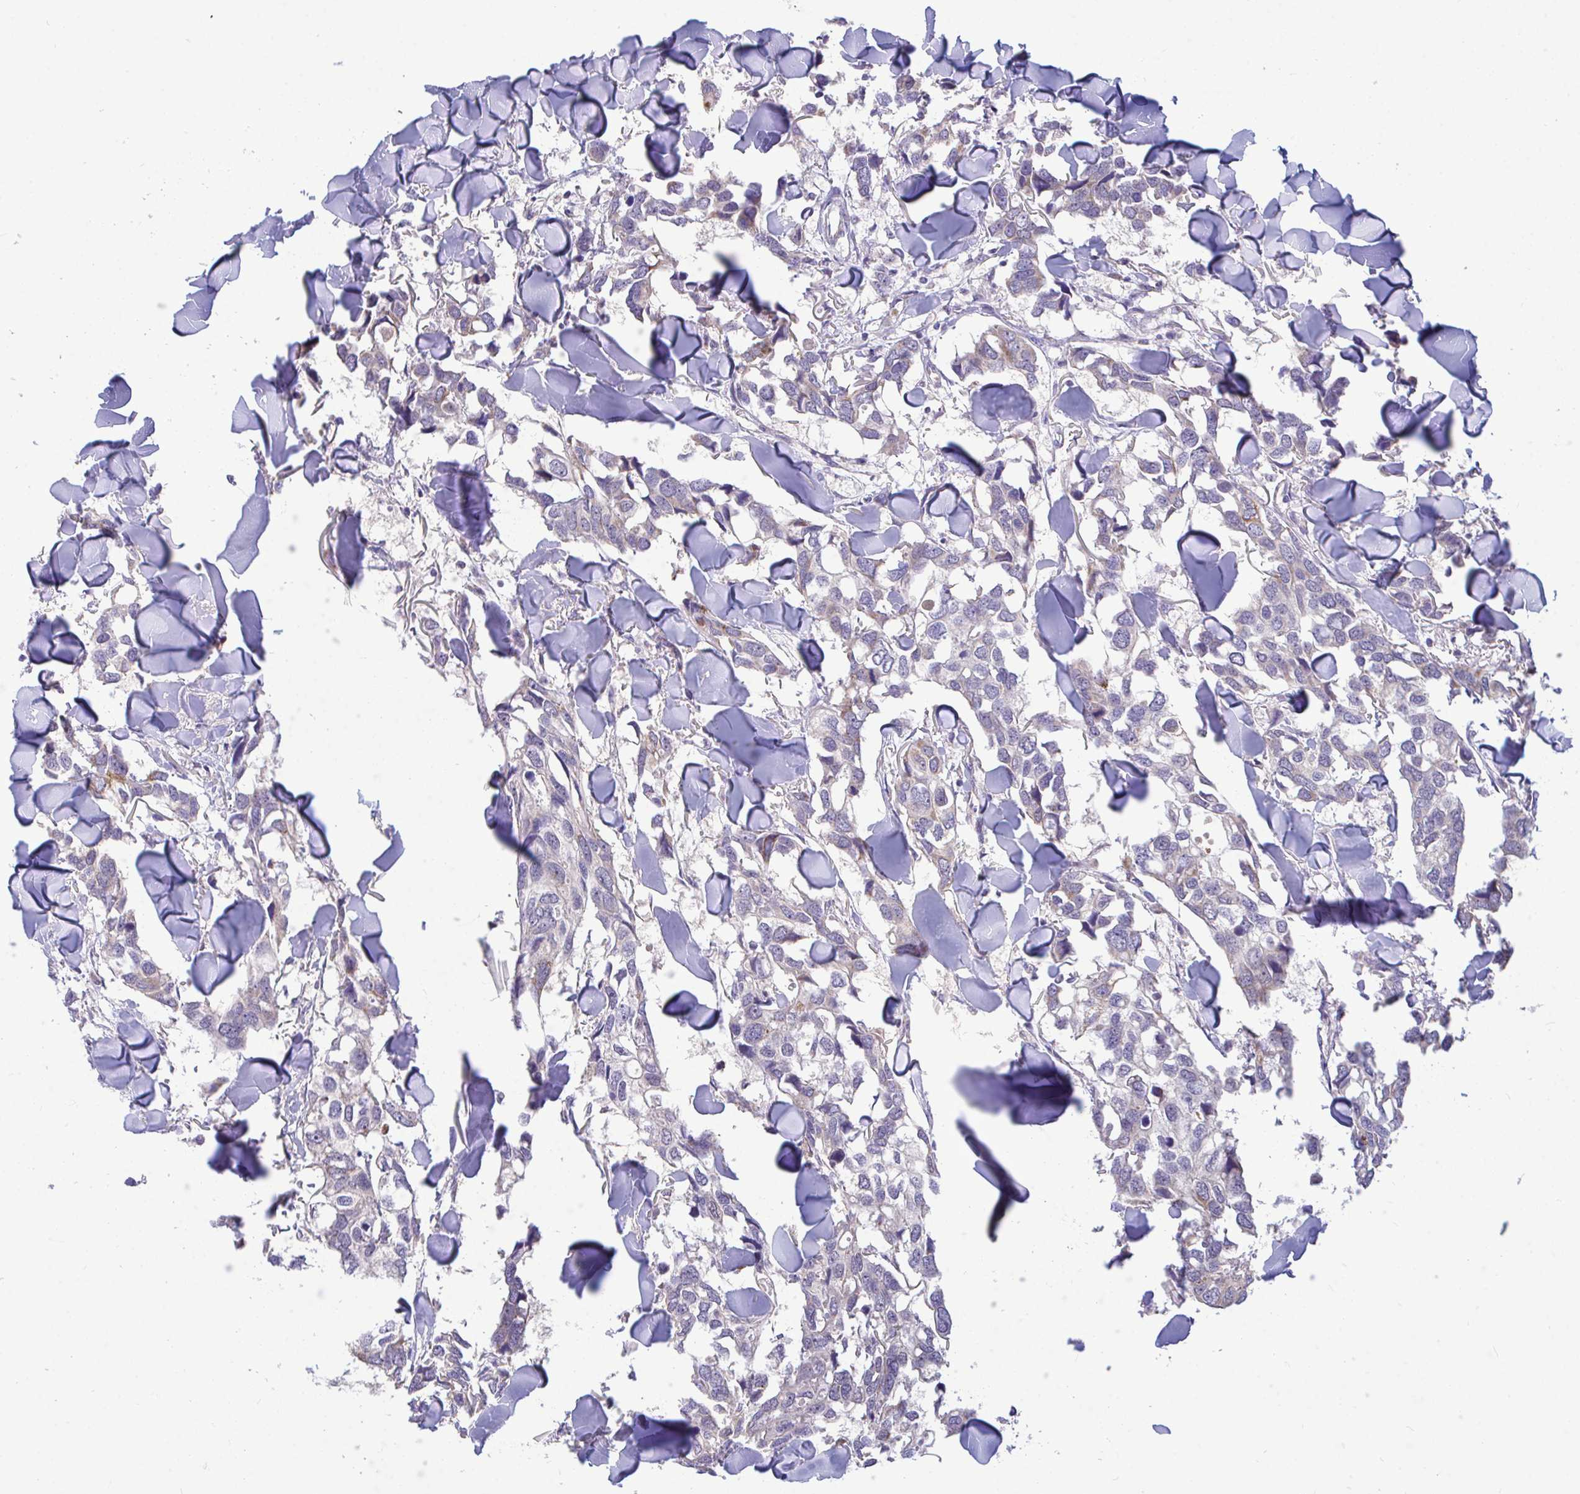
{"staining": {"intensity": "negative", "quantity": "none", "location": "none"}, "tissue": "breast cancer", "cell_type": "Tumor cells", "image_type": "cancer", "snomed": [{"axis": "morphology", "description": "Duct carcinoma"}, {"axis": "topography", "description": "Breast"}], "caption": "IHC of breast cancer (intraductal carcinoma) reveals no expression in tumor cells.", "gene": "SARS2", "patient": {"sex": "female", "age": 83}}